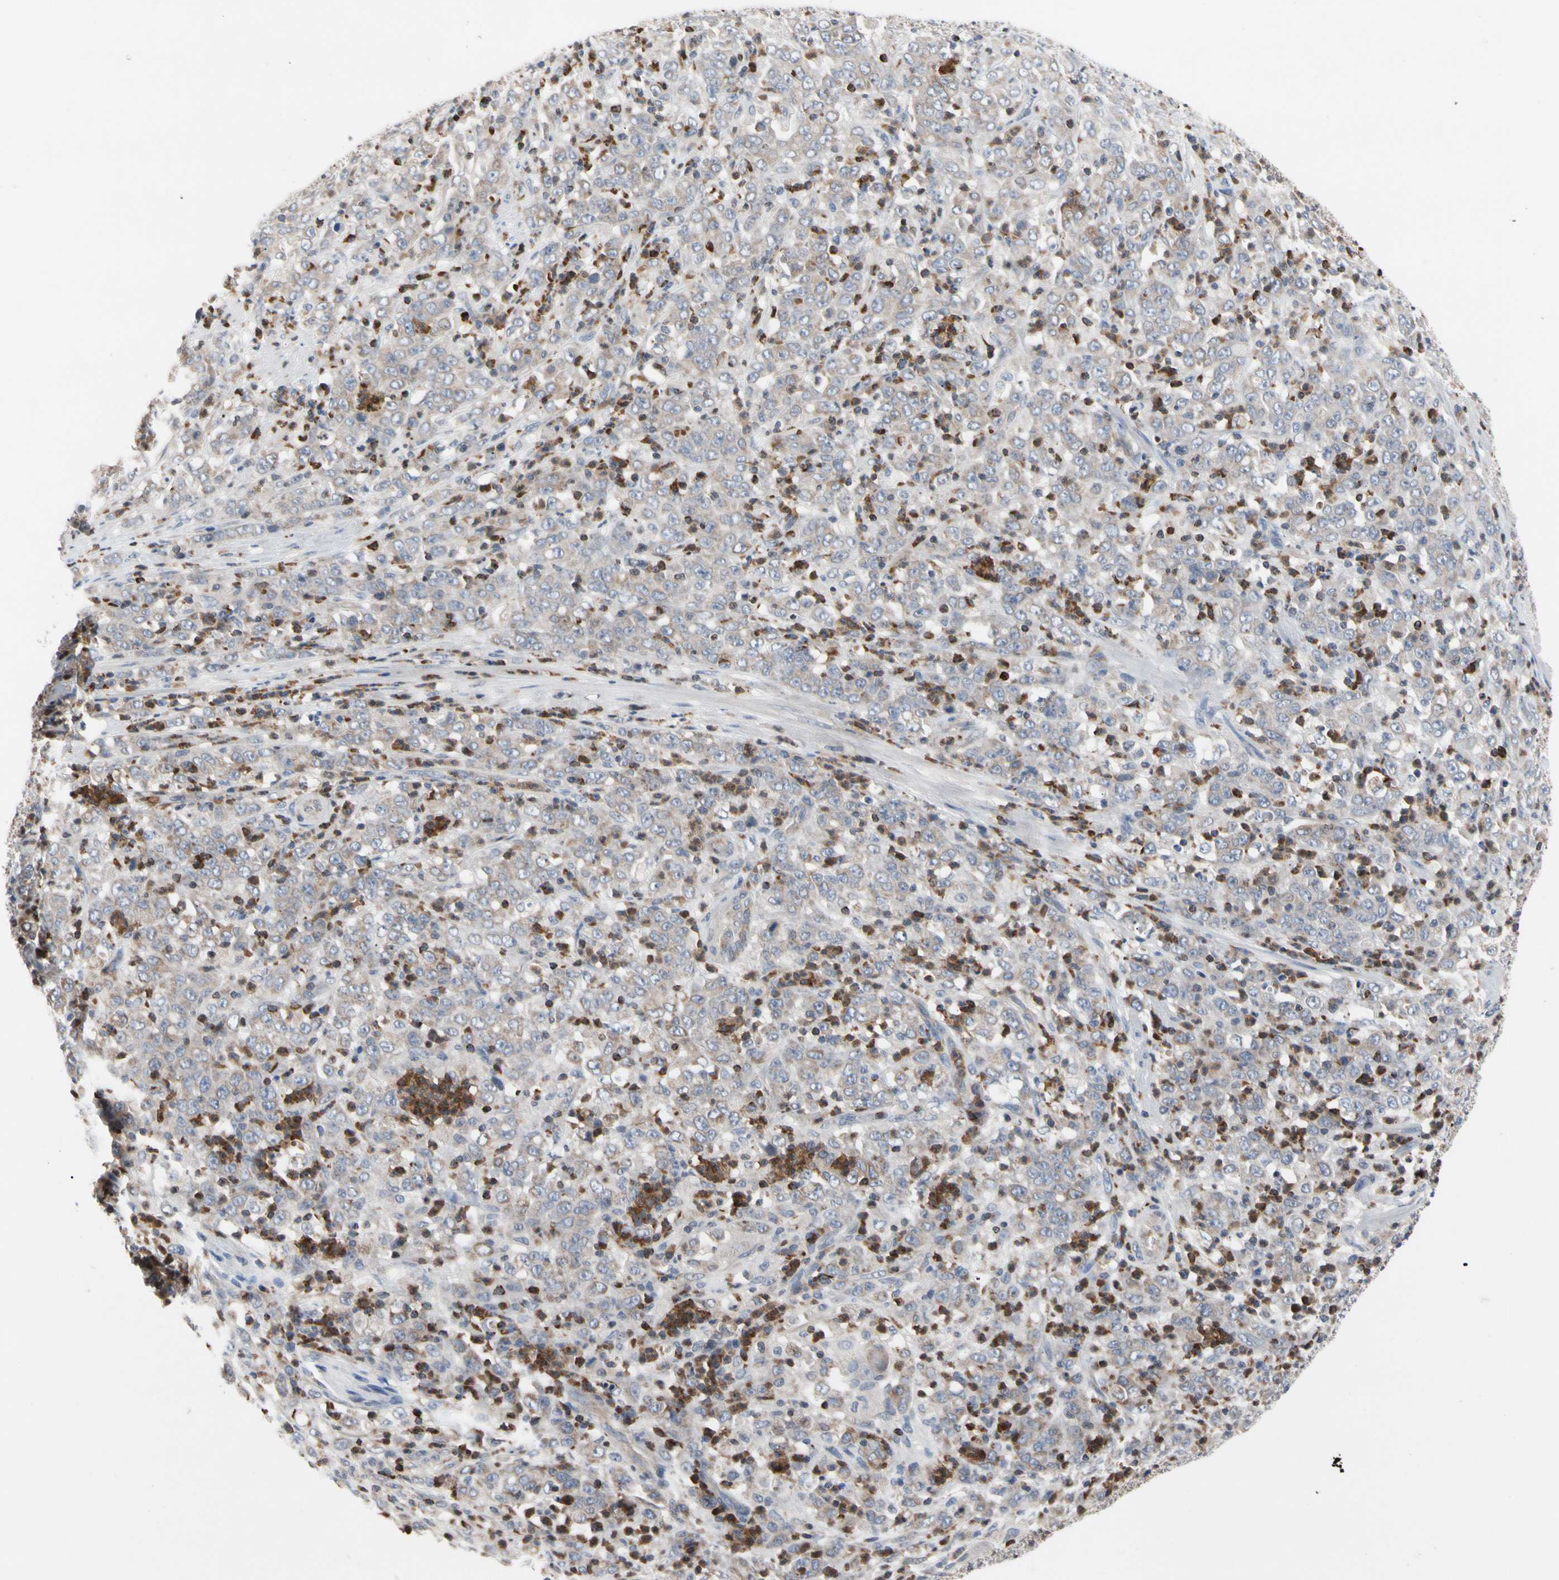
{"staining": {"intensity": "weak", "quantity": "25%-75%", "location": "cytoplasmic/membranous"}, "tissue": "stomach cancer", "cell_type": "Tumor cells", "image_type": "cancer", "snomed": [{"axis": "morphology", "description": "Adenocarcinoma, NOS"}, {"axis": "topography", "description": "Stomach, lower"}], "caption": "The photomicrograph exhibits a brown stain indicating the presence of a protein in the cytoplasmic/membranous of tumor cells in stomach cancer (adenocarcinoma).", "gene": "MCL1", "patient": {"sex": "female", "age": 71}}